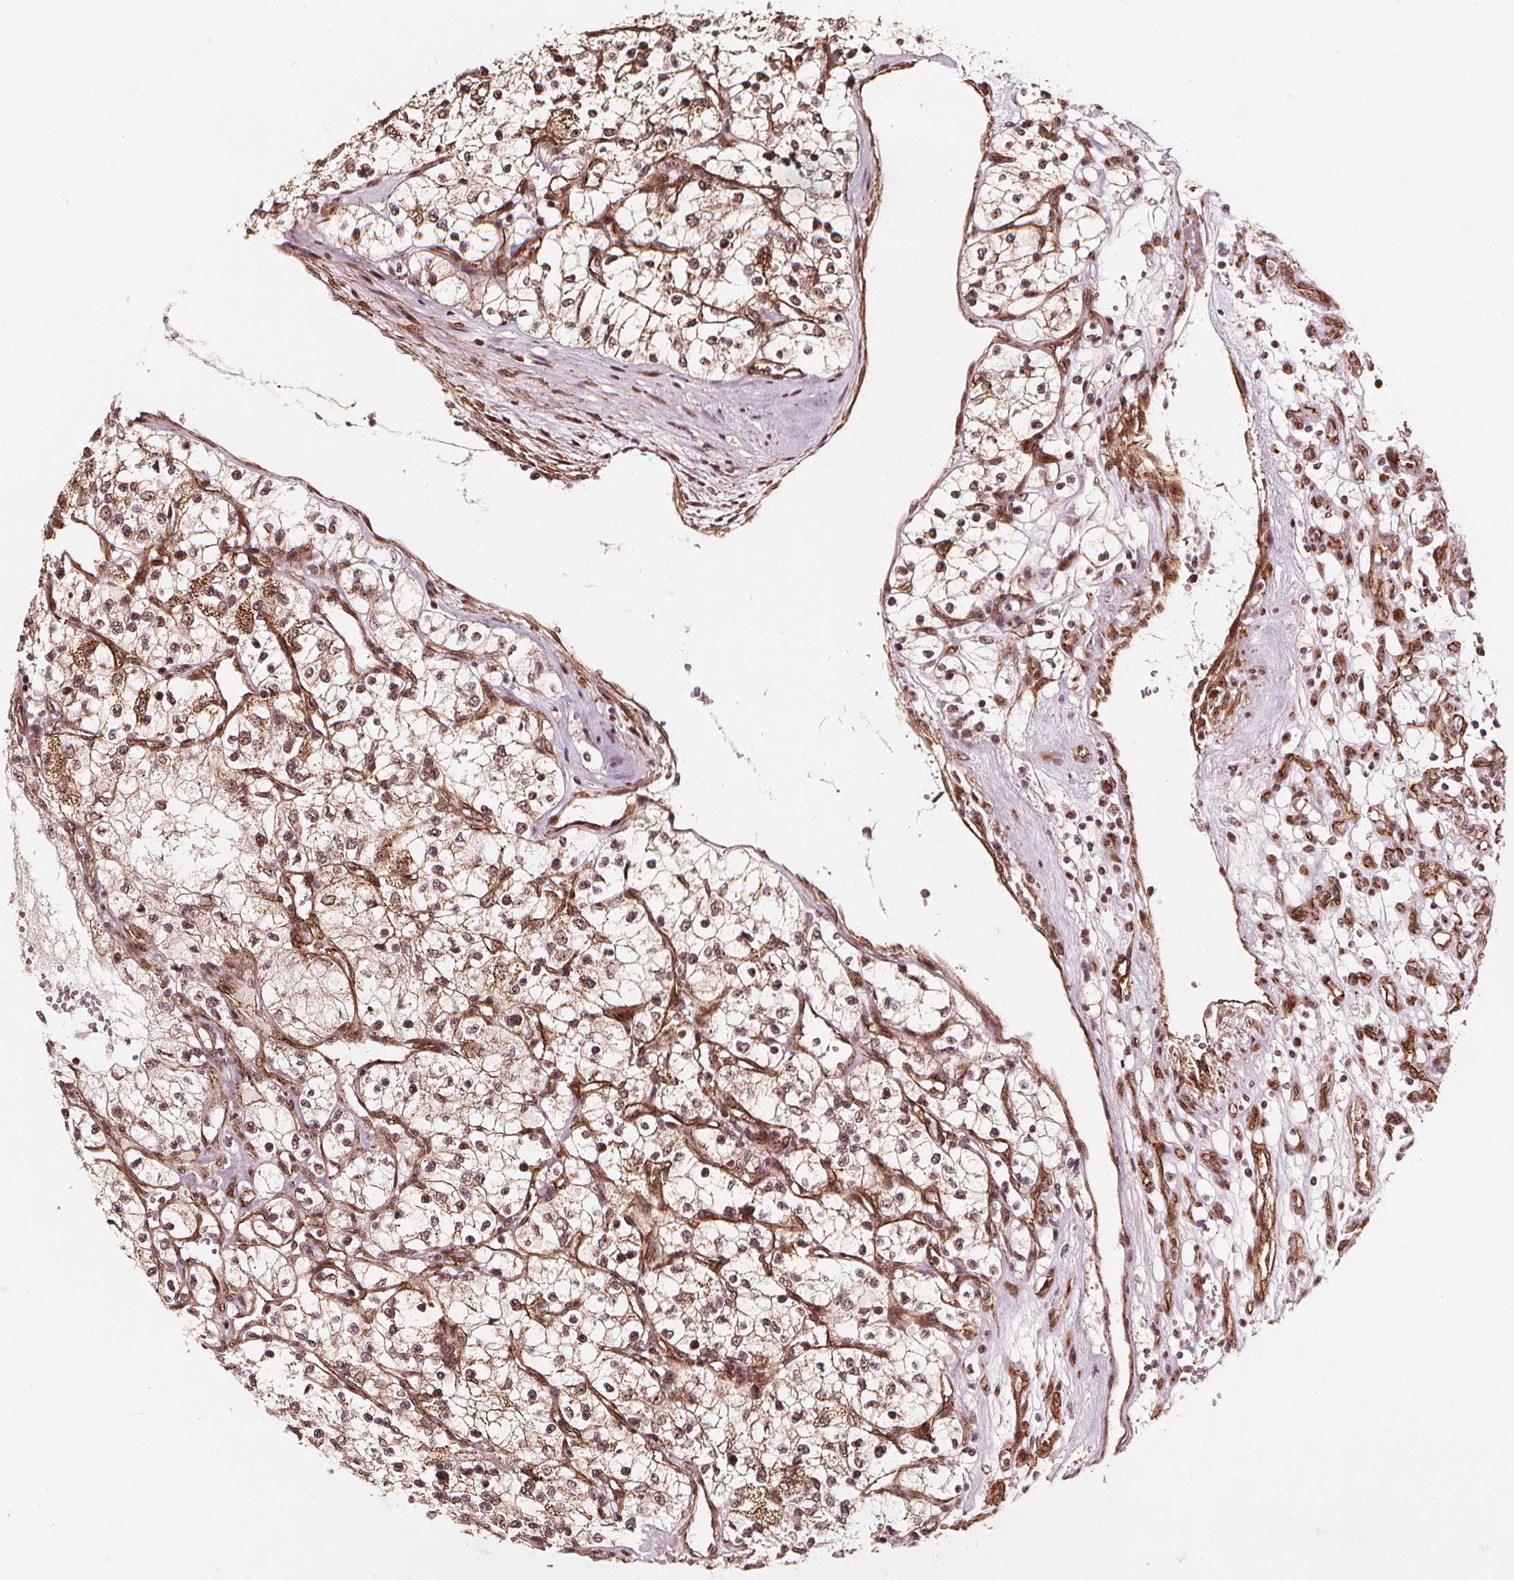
{"staining": {"intensity": "moderate", "quantity": ">75%", "location": "cytoplasmic/membranous,nuclear"}, "tissue": "renal cancer", "cell_type": "Tumor cells", "image_type": "cancer", "snomed": [{"axis": "morphology", "description": "Adenocarcinoma, NOS"}, {"axis": "topography", "description": "Kidney"}], "caption": "Moderate cytoplasmic/membranous and nuclear protein expression is appreciated in approximately >75% of tumor cells in renal cancer. The staining is performed using DAB (3,3'-diaminobenzidine) brown chromogen to label protein expression. The nuclei are counter-stained blue using hematoxylin.", "gene": "EXOSC9", "patient": {"sex": "female", "age": 69}}